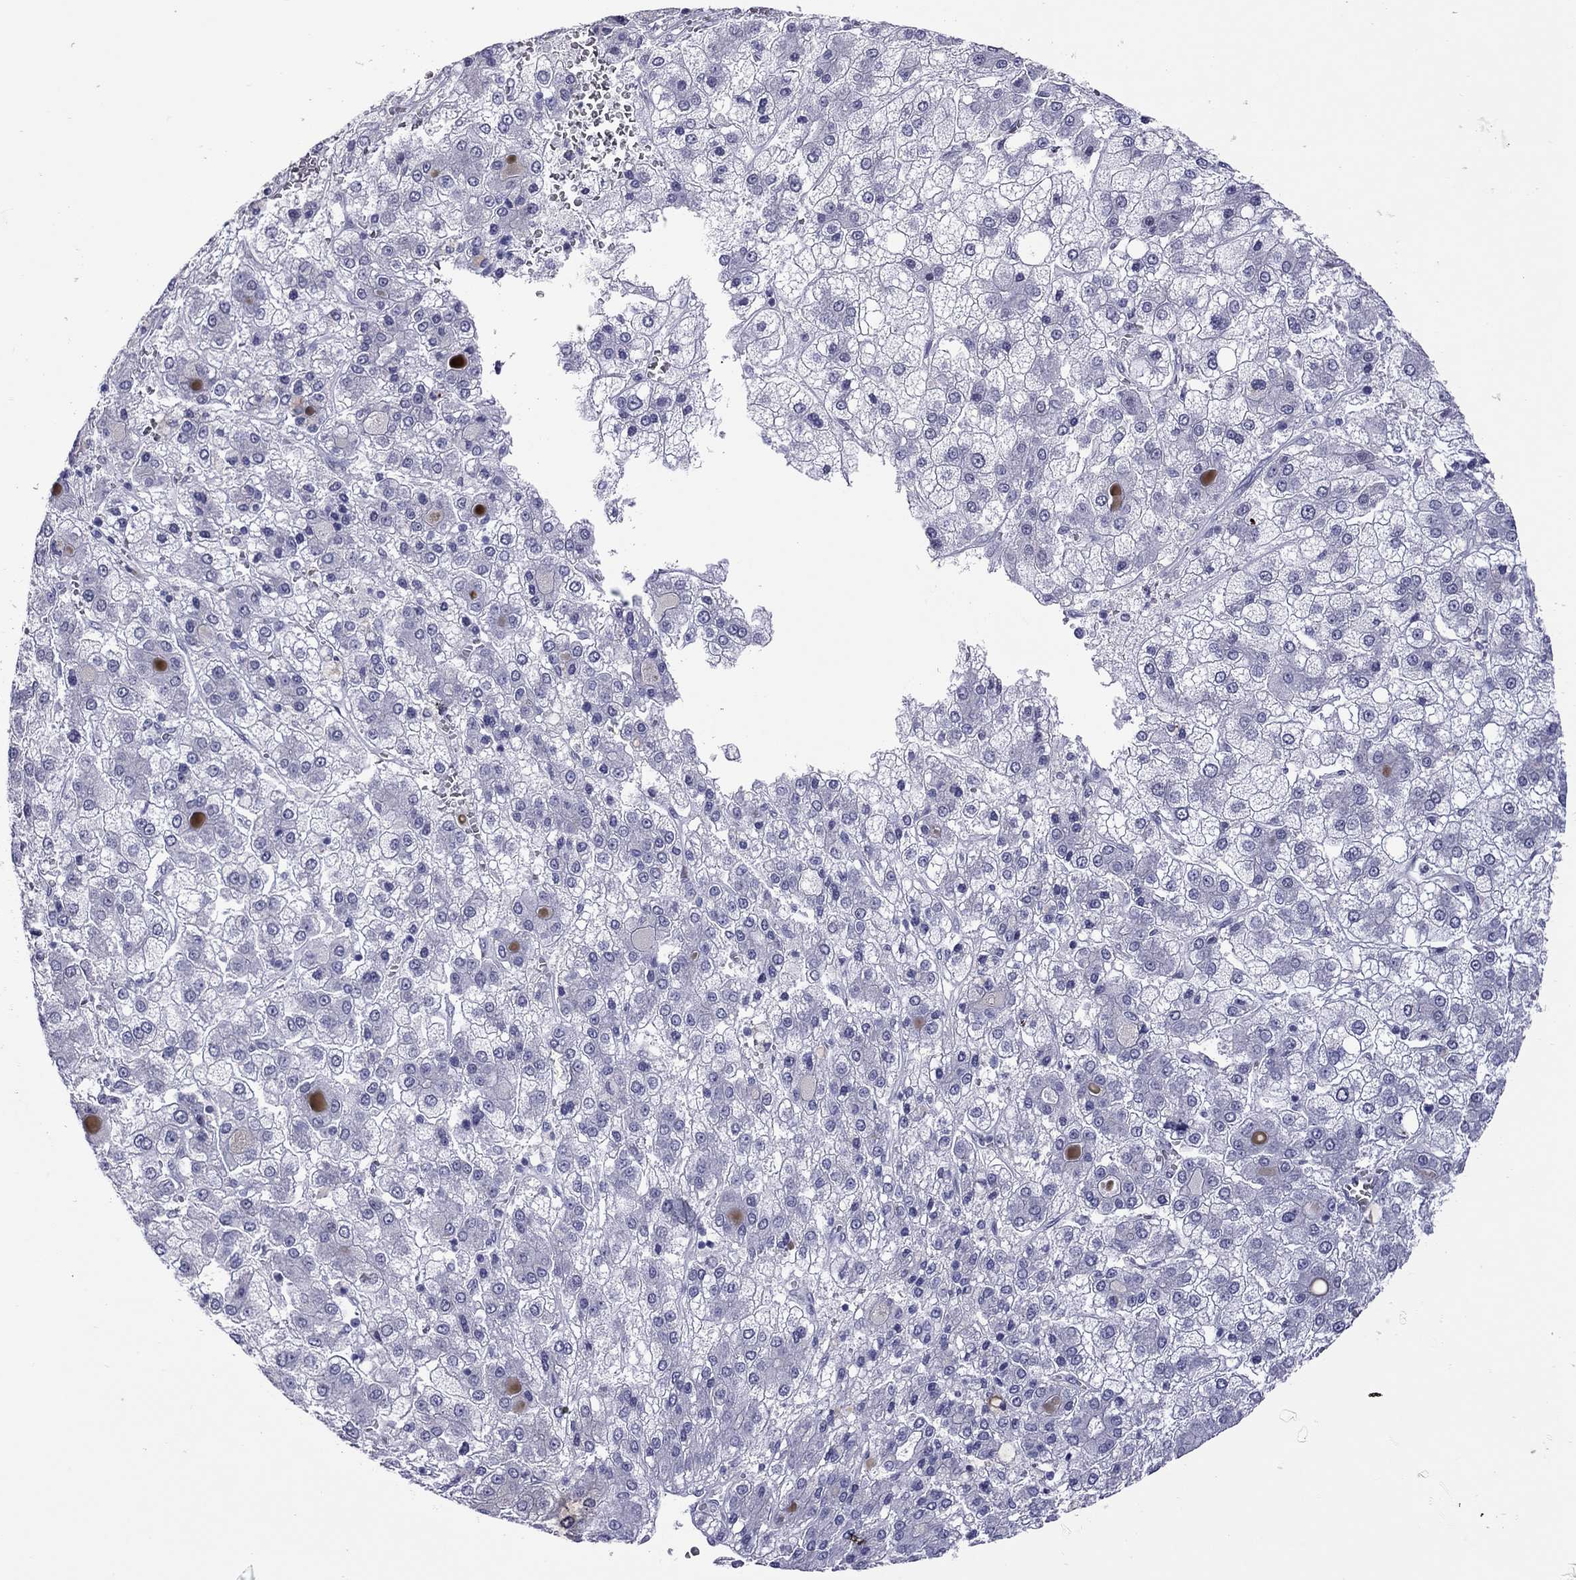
{"staining": {"intensity": "negative", "quantity": "none", "location": "none"}, "tissue": "liver cancer", "cell_type": "Tumor cells", "image_type": "cancer", "snomed": [{"axis": "morphology", "description": "Carcinoma, Hepatocellular, NOS"}, {"axis": "topography", "description": "Liver"}], "caption": "DAB immunohistochemical staining of human liver cancer demonstrates no significant positivity in tumor cells.", "gene": "CHRNB3", "patient": {"sex": "male", "age": 73}}